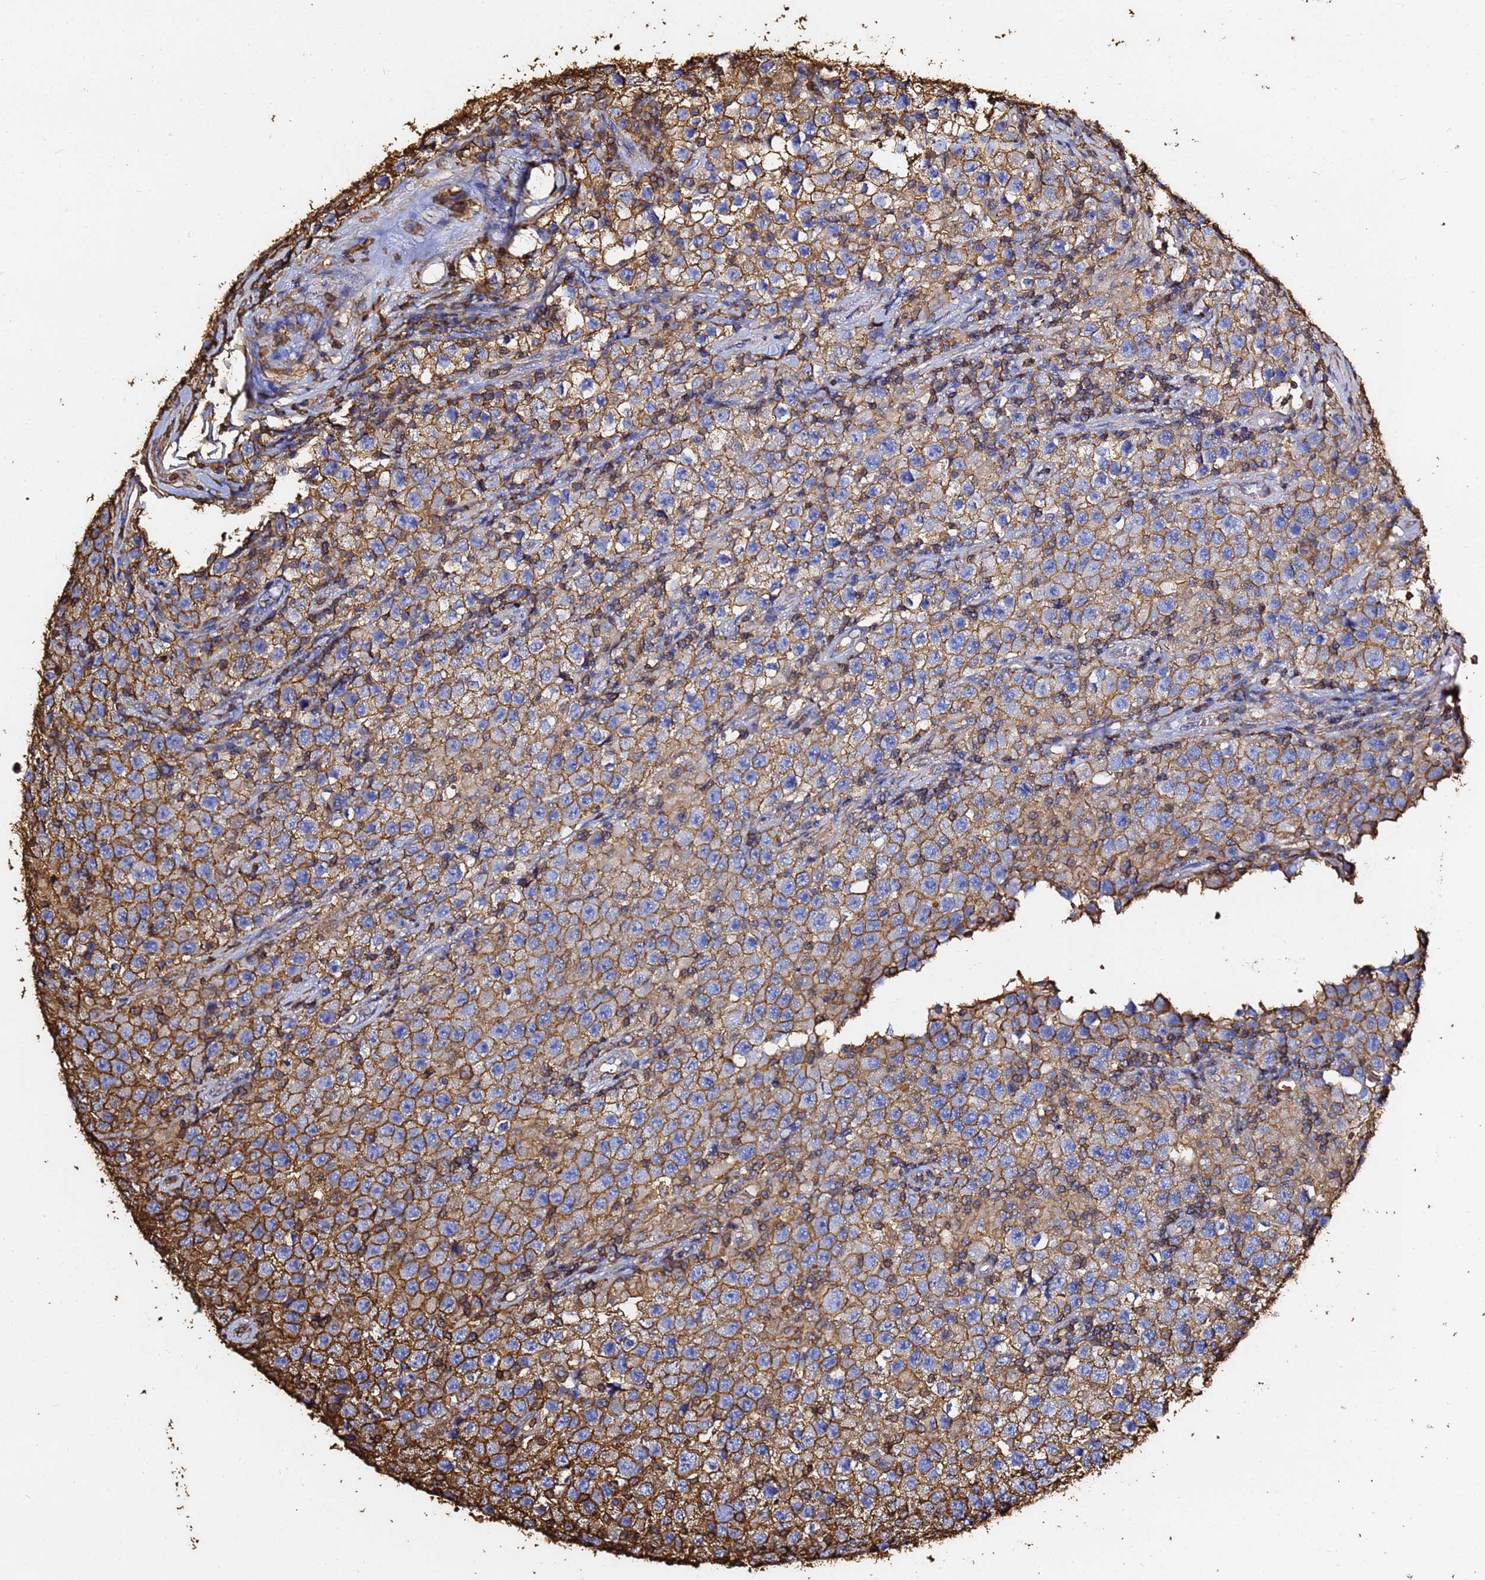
{"staining": {"intensity": "strong", "quantity": ">75%", "location": "cytoplasmic/membranous"}, "tissue": "testis cancer", "cell_type": "Tumor cells", "image_type": "cancer", "snomed": [{"axis": "morphology", "description": "Seminoma, NOS"}, {"axis": "morphology", "description": "Carcinoma, Embryonal, NOS"}, {"axis": "topography", "description": "Testis"}], "caption": "Immunohistochemical staining of embryonal carcinoma (testis) shows high levels of strong cytoplasmic/membranous expression in about >75% of tumor cells.", "gene": "ACTB", "patient": {"sex": "male", "age": 41}}